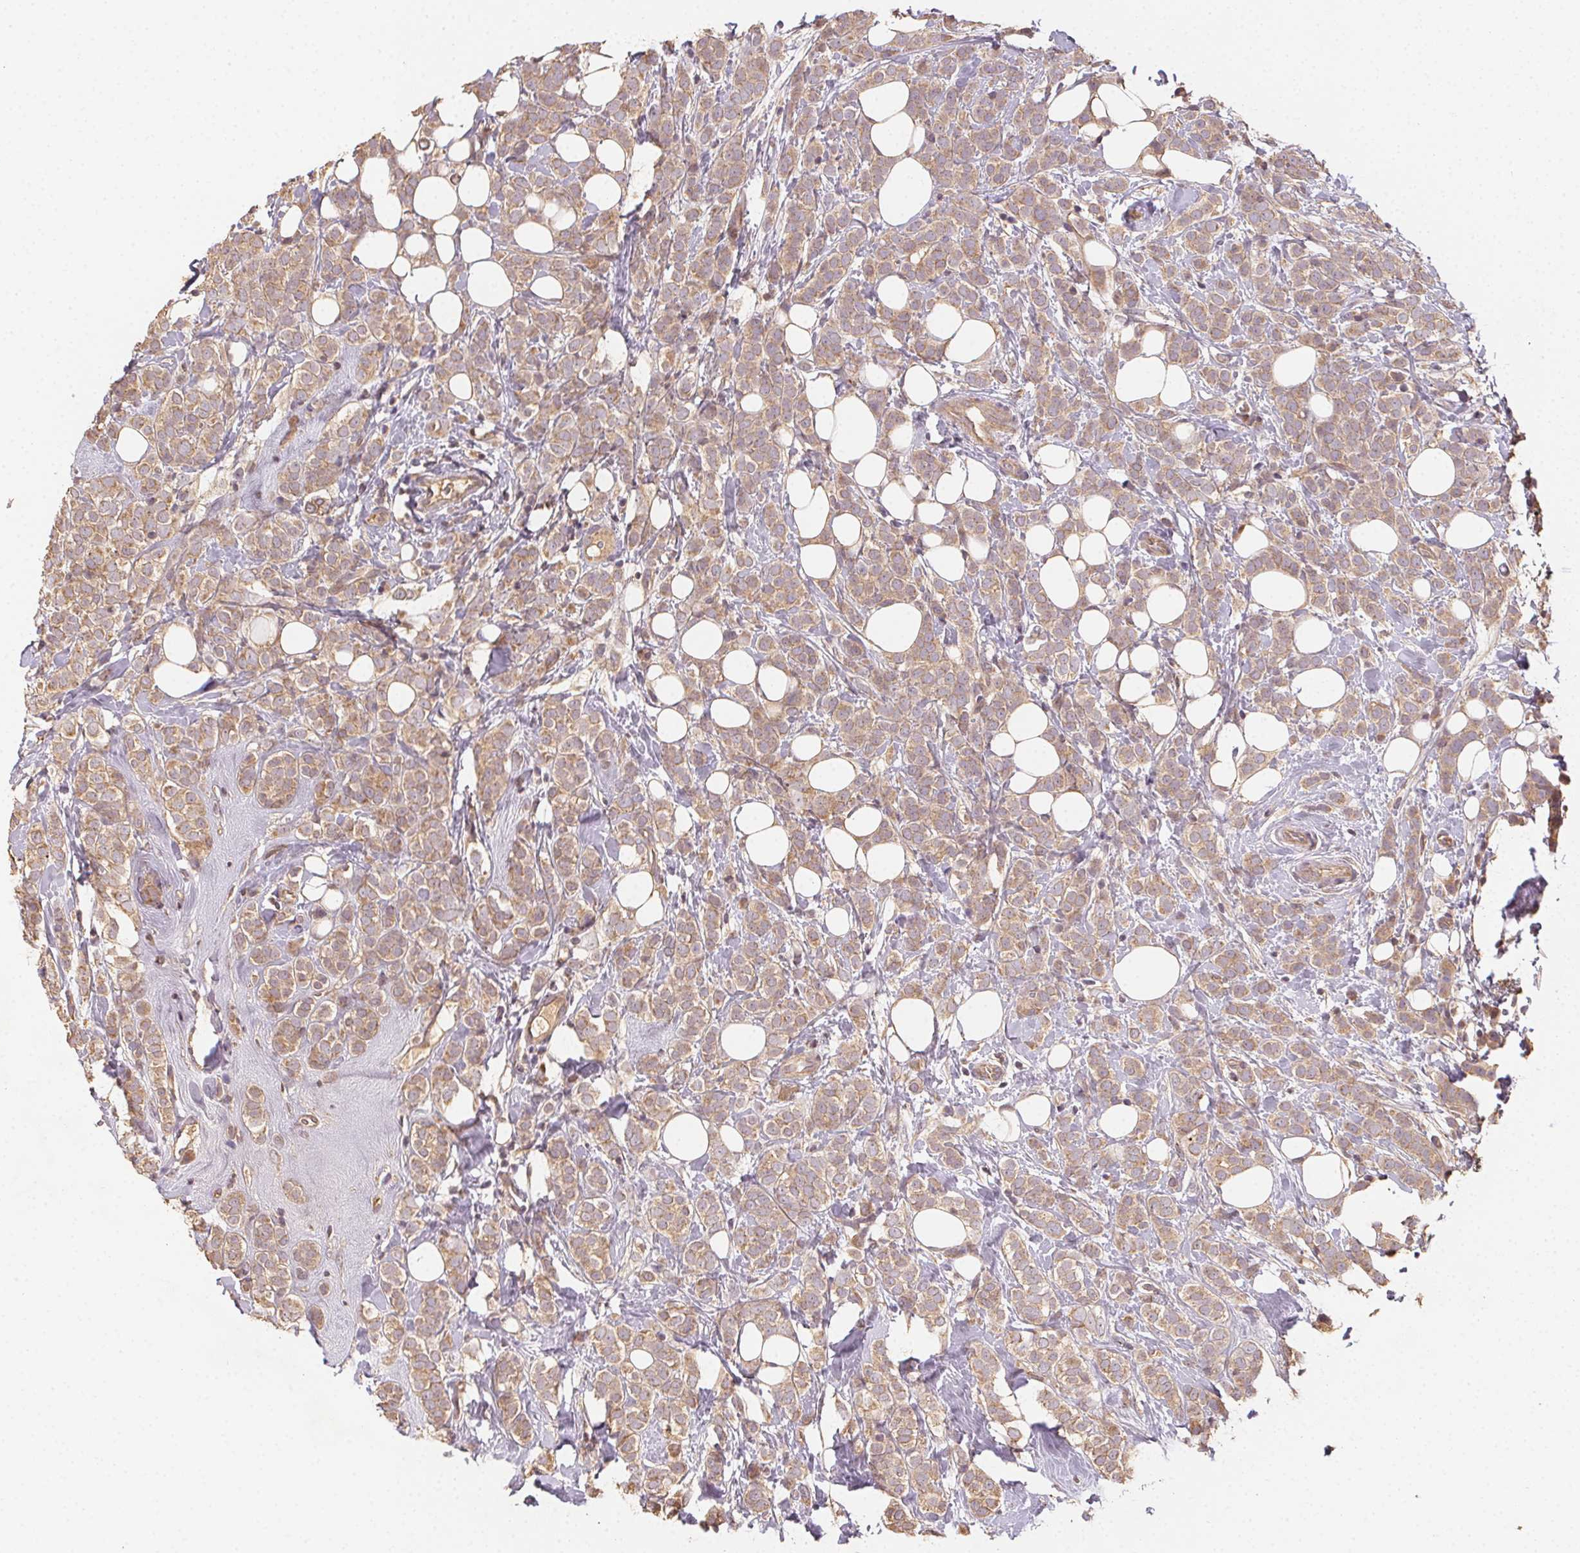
{"staining": {"intensity": "weak", "quantity": ">75%", "location": "cytoplasmic/membranous"}, "tissue": "breast cancer", "cell_type": "Tumor cells", "image_type": "cancer", "snomed": [{"axis": "morphology", "description": "Lobular carcinoma"}, {"axis": "topography", "description": "Breast"}], "caption": "Tumor cells reveal low levels of weak cytoplasmic/membranous positivity in approximately >75% of cells in breast cancer (lobular carcinoma).", "gene": "RALA", "patient": {"sex": "female", "age": 49}}